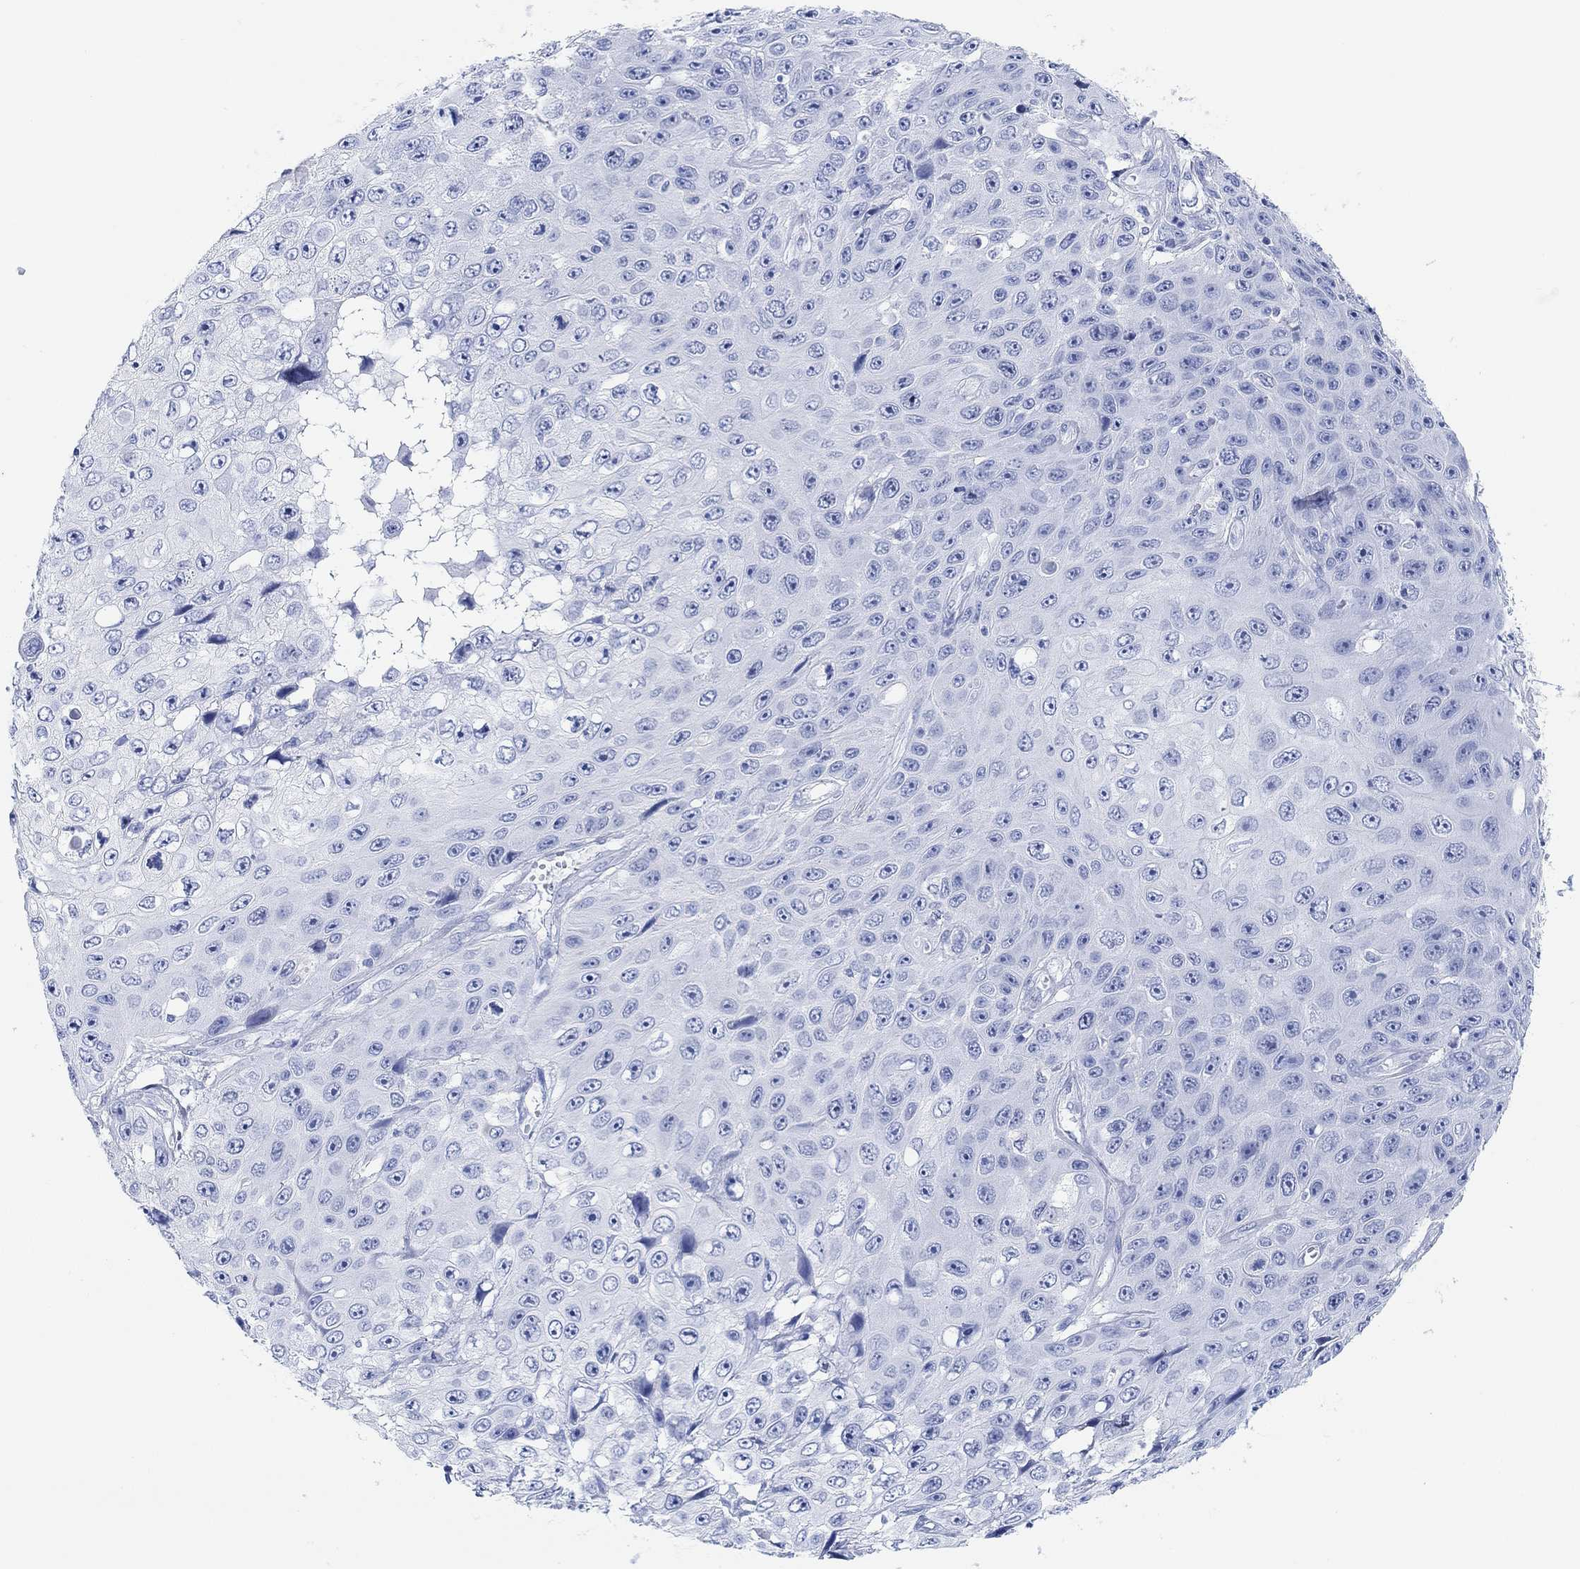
{"staining": {"intensity": "negative", "quantity": "none", "location": "none"}, "tissue": "skin cancer", "cell_type": "Tumor cells", "image_type": "cancer", "snomed": [{"axis": "morphology", "description": "Squamous cell carcinoma, NOS"}, {"axis": "topography", "description": "Skin"}], "caption": "Micrograph shows no protein expression in tumor cells of skin squamous cell carcinoma tissue. The staining was performed using DAB (3,3'-diaminobenzidine) to visualize the protein expression in brown, while the nuclei were stained in blue with hematoxylin (Magnification: 20x).", "gene": "ANKRD33", "patient": {"sex": "male", "age": 82}}